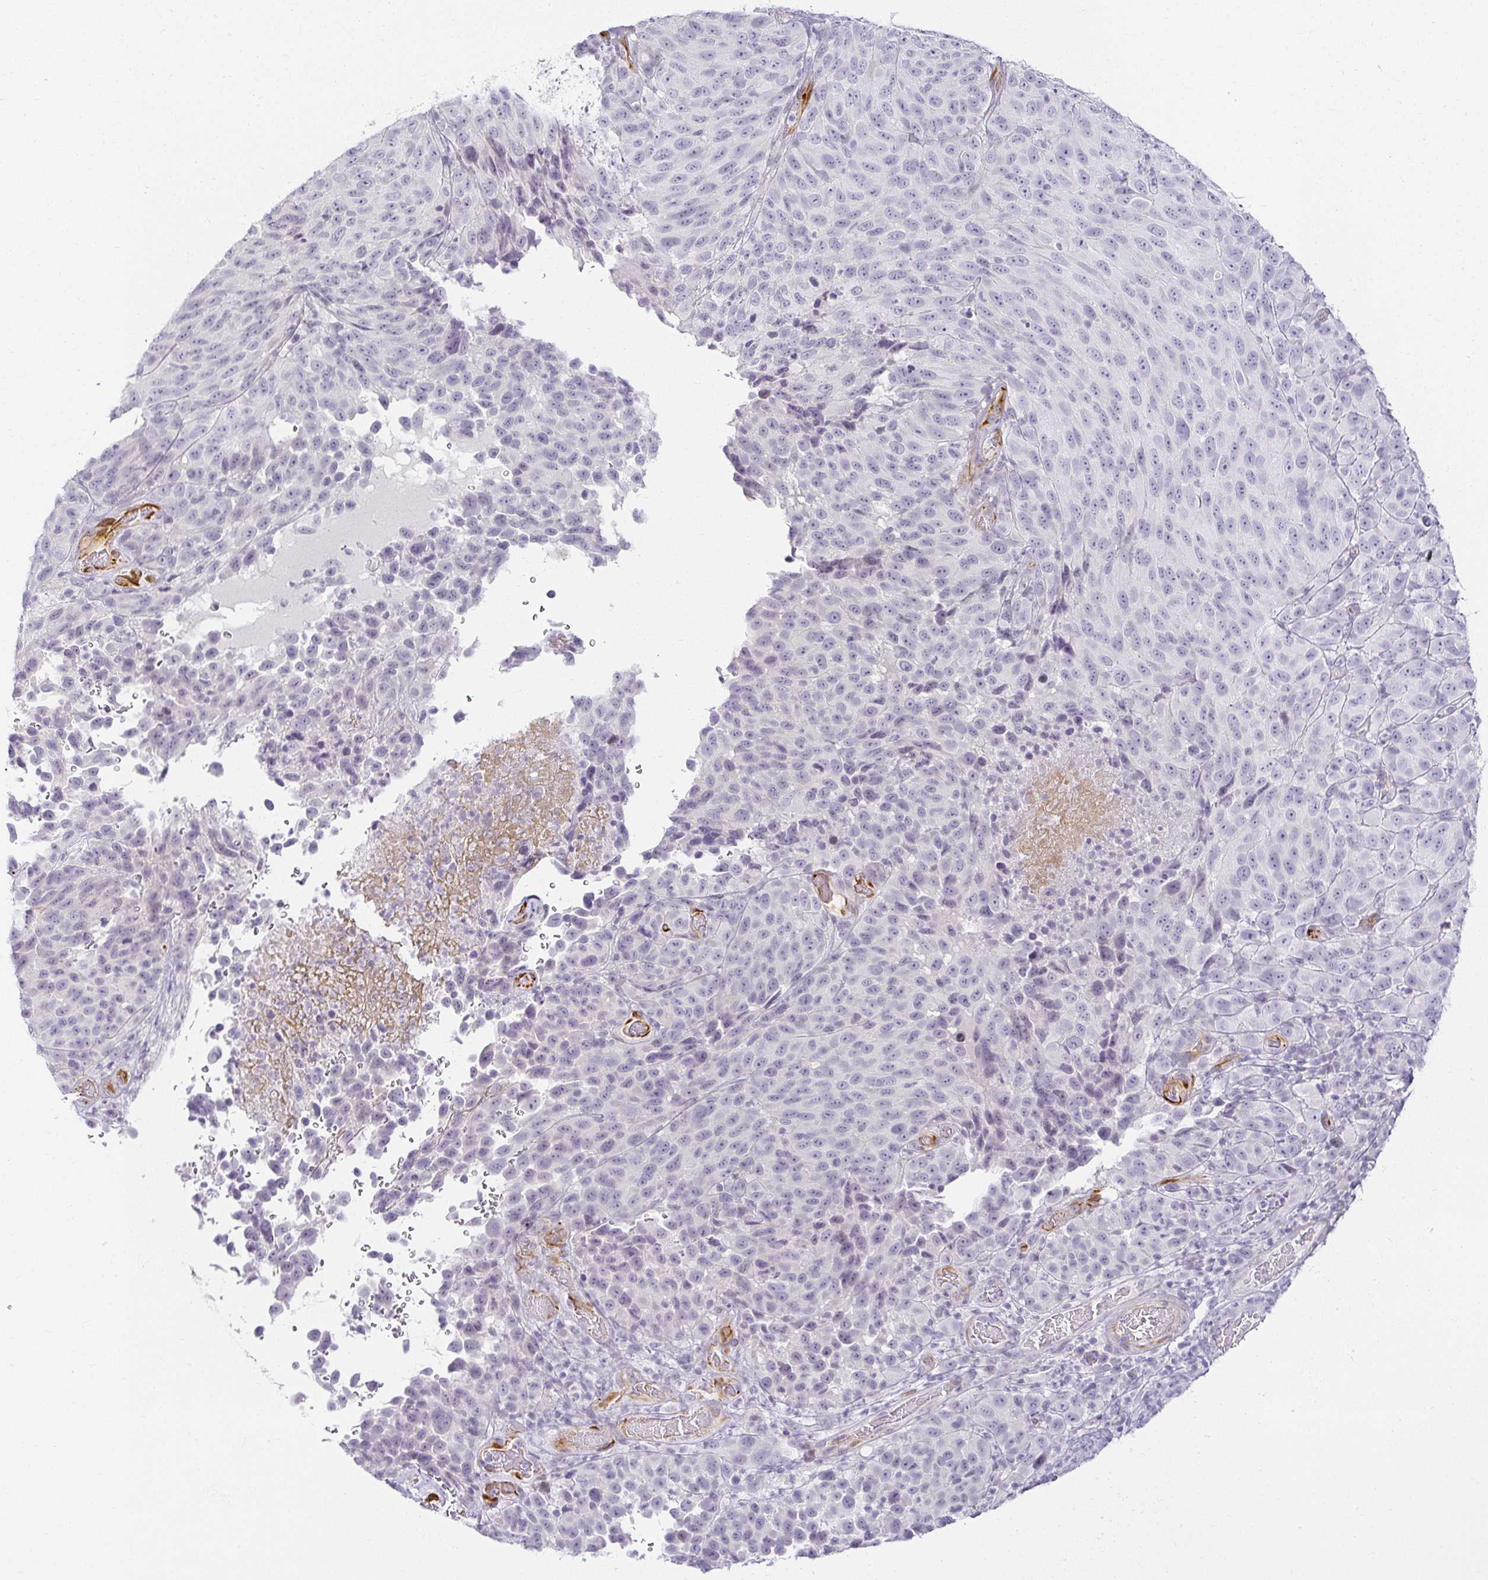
{"staining": {"intensity": "negative", "quantity": "none", "location": "none"}, "tissue": "melanoma", "cell_type": "Tumor cells", "image_type": "cancer", "snomed": [{"axis": "morphology", "description": "Malignant melanoma, NOS"}, {"axis": "topography", "description": "Skin"}], "caption": "There is no significant staining in tumor cells of melanoma. Brightfield microscopy of immunohistochemistry stained with DAB (brown) and hematoxylin (blue), captured at high magnification.", "gene": "ACAN", "patient": {"sex": "male", "age": 85}}